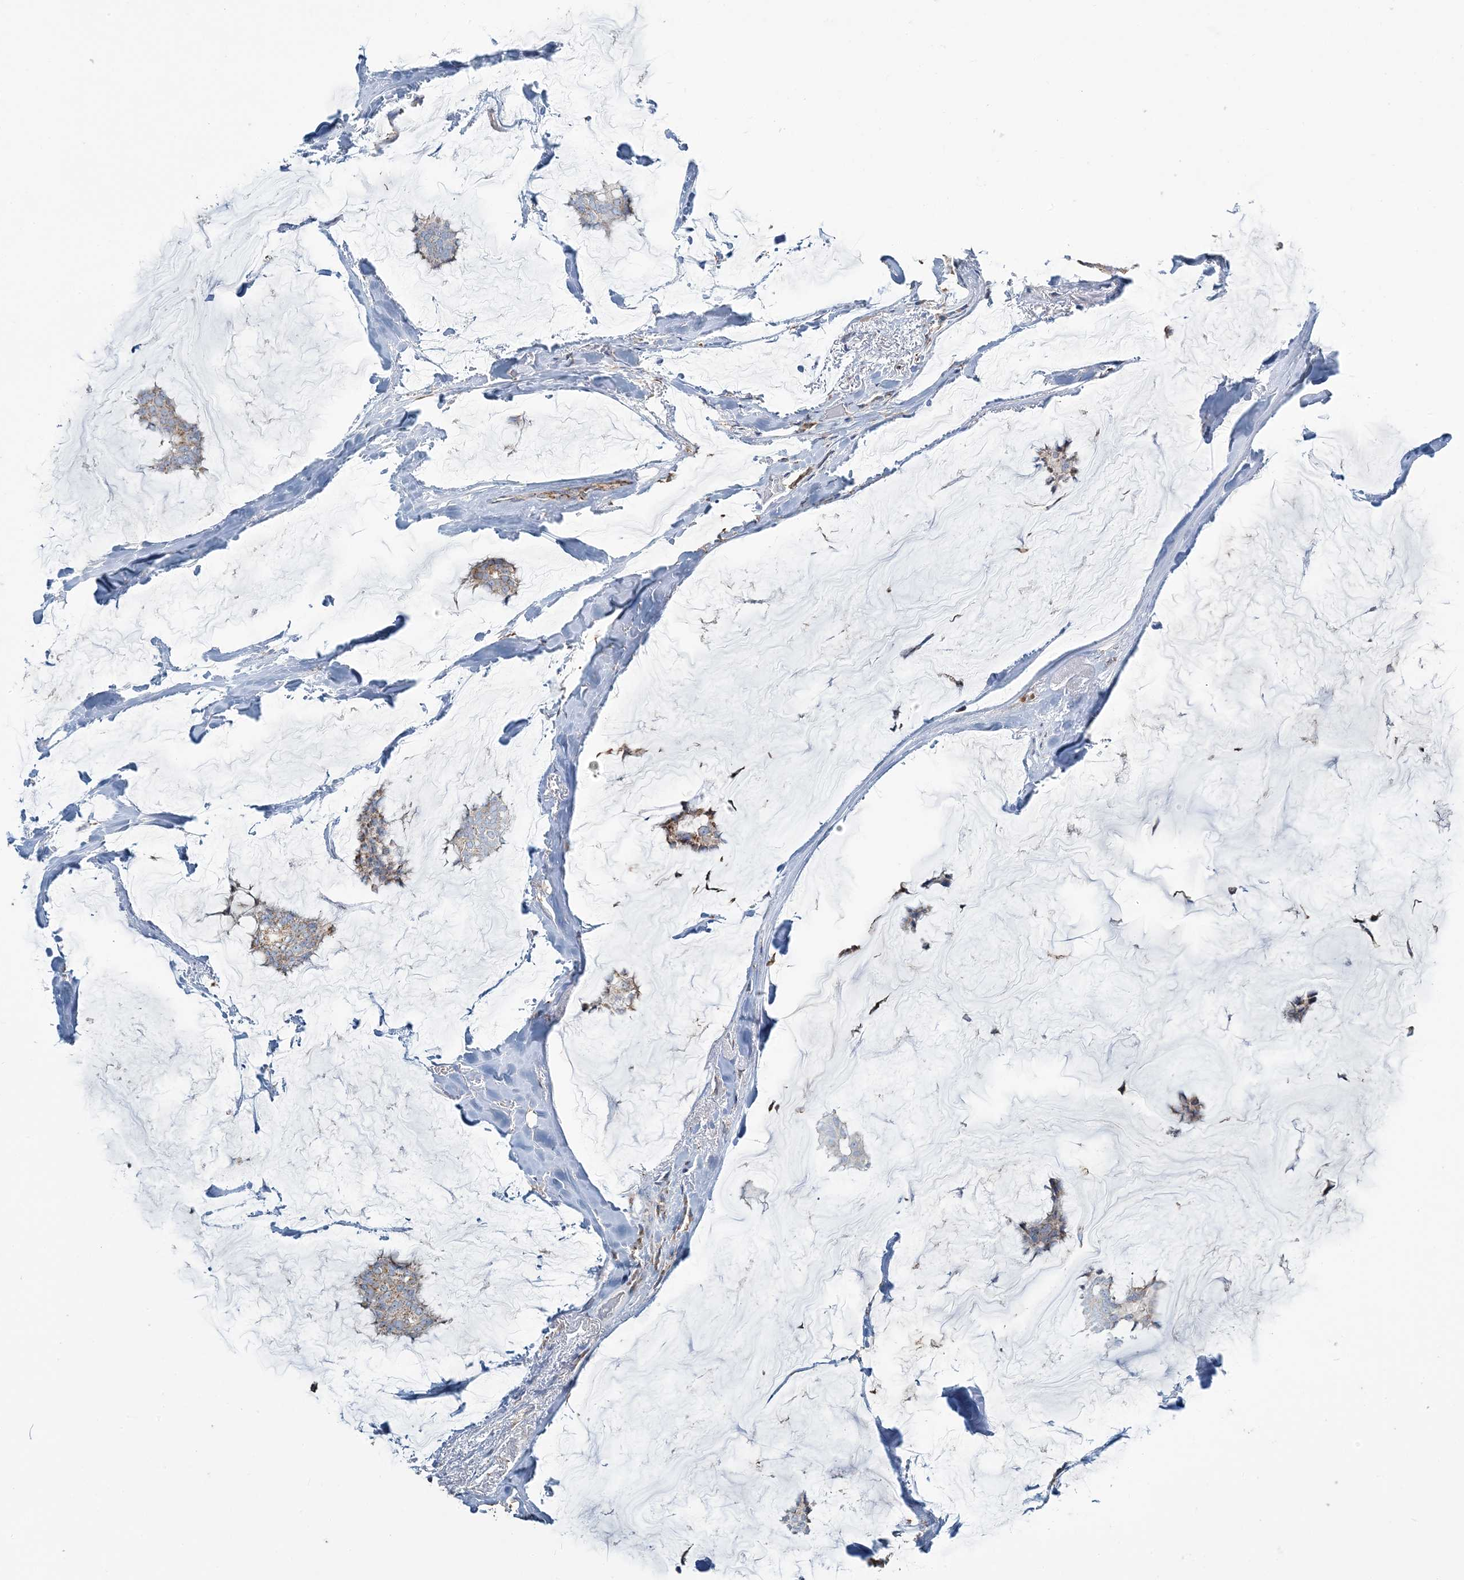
{"staining": {"intensity": "moderate", "quantity": ">75%", "location": "cytoplasmic/membranous"}, "tissue": "breast cancer", "cell_type": "Tumor cells", "image_type": "cancer", "snomed": [{"axis": "morphology", "description": "Duct carcinoma"}, {"axis": "topography", "description": "Breast"}], "caption": "Protein expression by IHC exhibits moderate cytoplasmic/membranous expression in approximately >75% of tumor cells in breast invasive ductal carcinoma.", "gene": "TMLHE", "patient": {"sex": "female", "age": 93}}